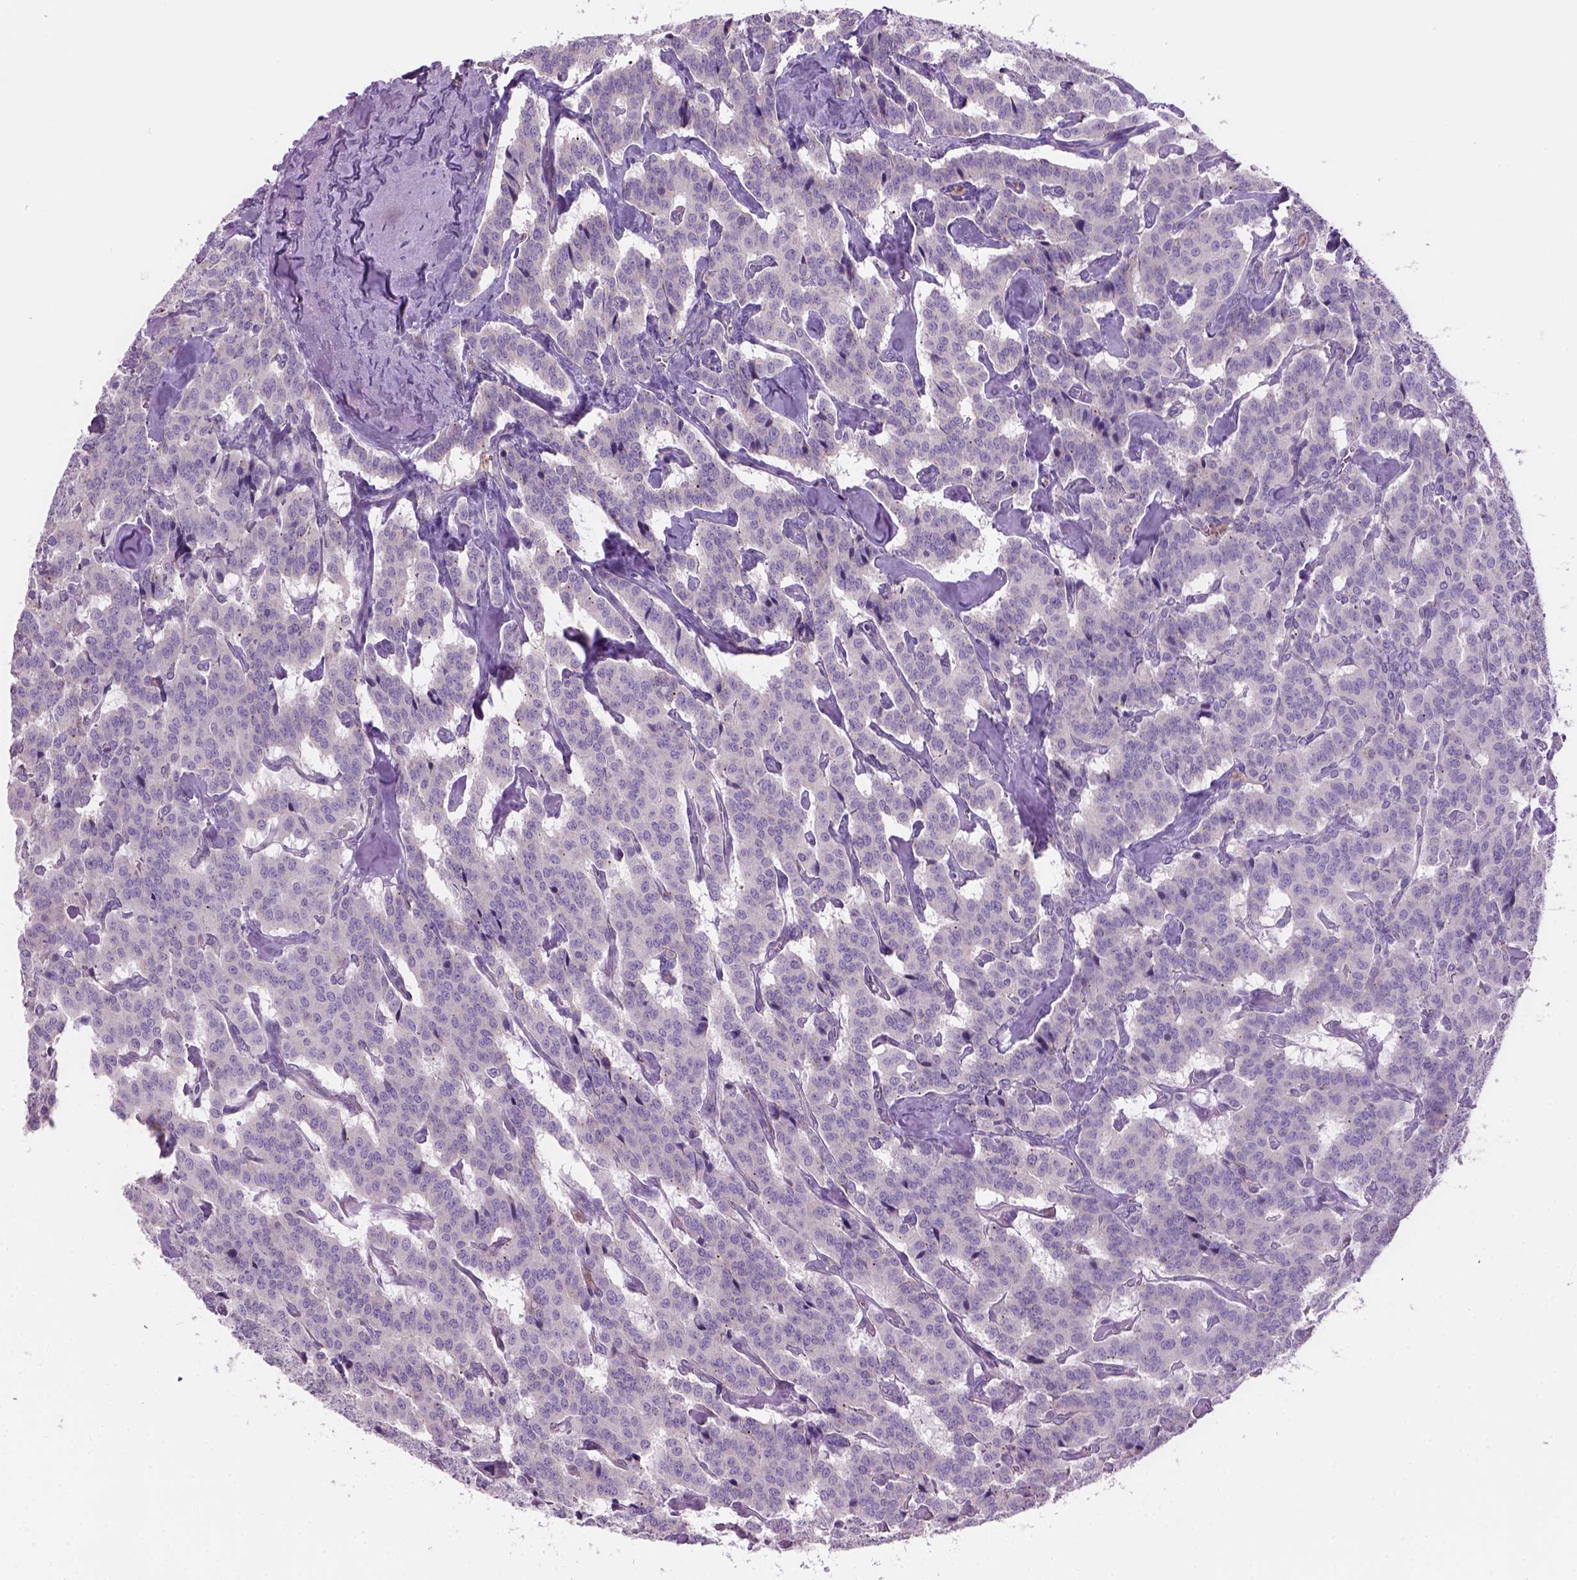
{"staining": {"intensity": "negative", "quantity": "none", "location": "none"}, "tissue": "carcinoid", "cell_type": "Tumor cells", "image_type": "cancer", "snomed": [{"axis": "morphology", "description": "Carcinoid, malignant, NOS"}, {"axis": "topography", "description": "Lung"}], "caption": "DAB immunohistochemical staining of human malignant carcinoid exhibits no significant staining in tumor cells.", "gene": "CD84", "patient": {"sex": "female", "age": 46}}